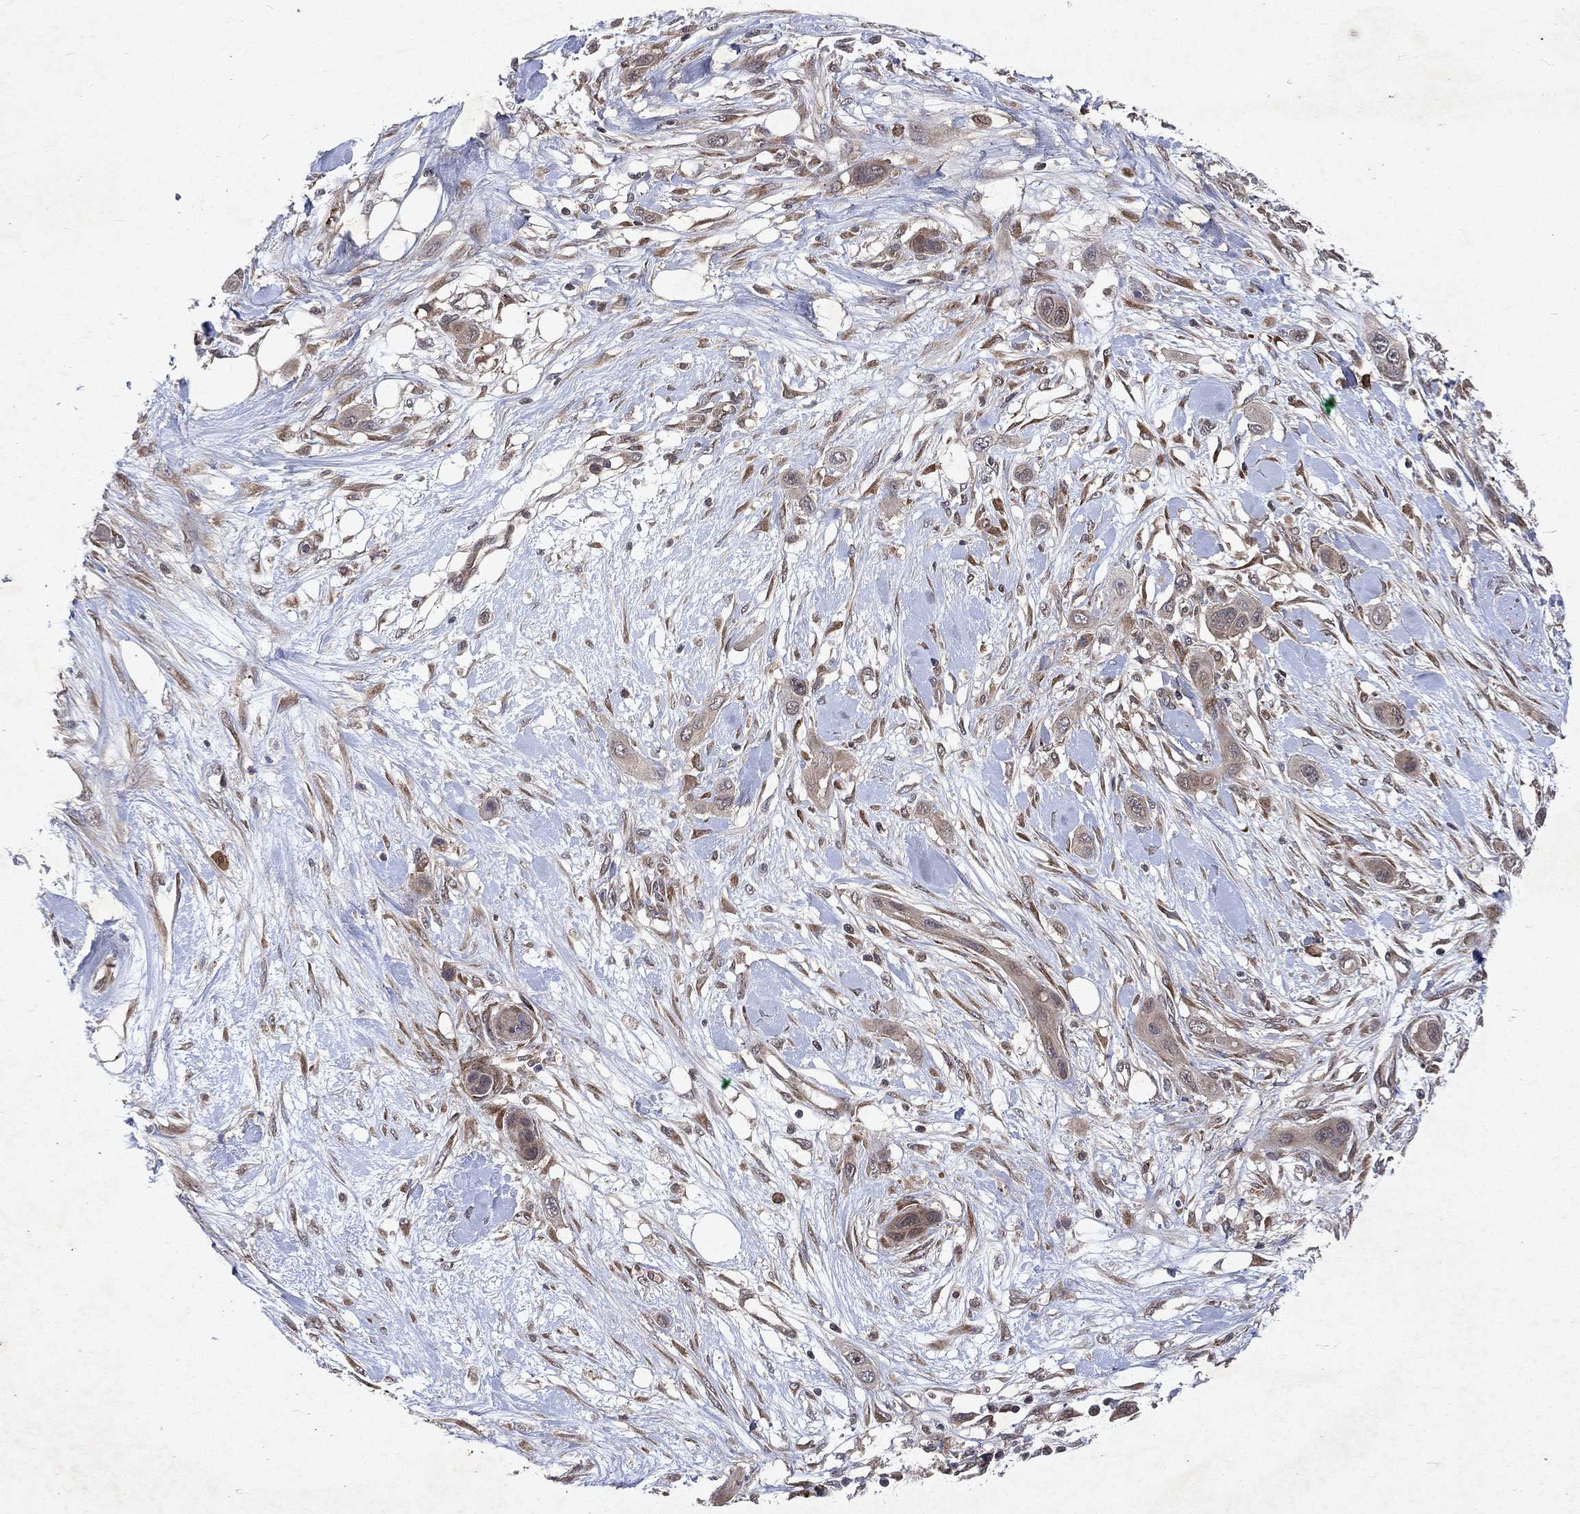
{"staining": {"intensity": "weak", "quantity": "25%-75%", "location": "cytoplasmic/membranous"}, "tissue": "skin cancer", "cell_type": "Tumor cells", "image_type": "cancer", "snomed": [{"axis": "morphology", "description": "Squamous cell carcinoma, NOS"}, {"axis": "topography", "description": "Skin"}], "caption": "High-magnification brightfield microscopy of squamous cell carcinoma (skin) stained with DAB (3,3'-diaminobenzidine) (brown) and counterstained with hematoxylin (blue). tumor cells exhibit weak cytoplasmic/membranous expression is identified in about25%-75% of cells. (brown staining indicates protein expression, while blue staining denotes nuclei).", "gene": "MTAP", "patient": {"sex": "male", "age": 79}}